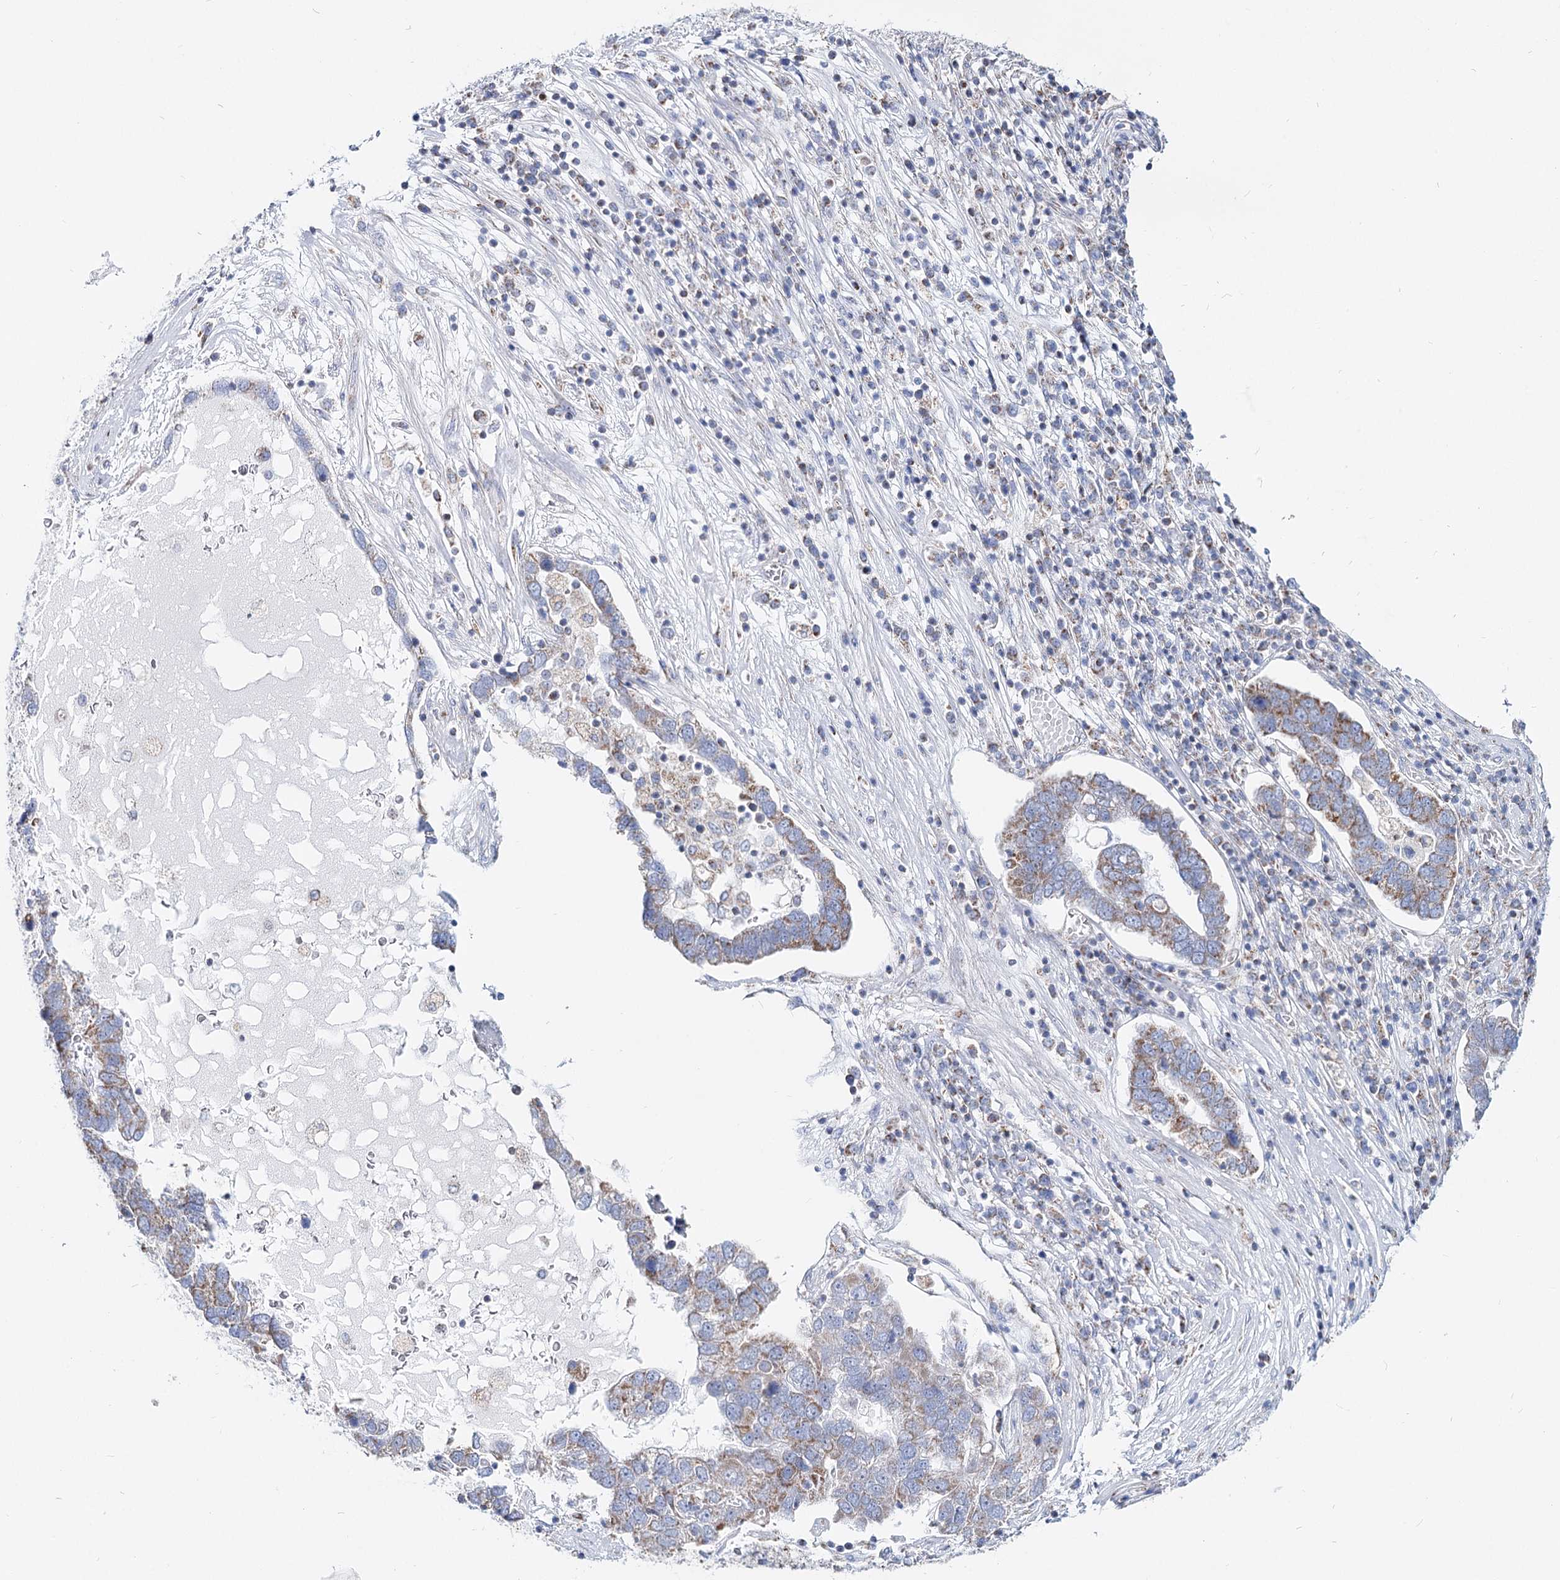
{"staining": {"intensity": "moderate", "quantity": "25%-75%", "location": "cytoplasmic/membranous"}, "tissue": "pancreatic cancer", "cell_type": "Tumor cells", "image_type": "cancer", "snomed": [{"axis": "morphology", "description": "Adenocarcinoma, NOS"}, {"axis": "topography", "description": "Pancreas"}], "caption": "Immunohistochemical staining of pancreatic cancer (adenocarcinoma) demonstrates moderate cytoplasmic/membranous protein expression in approximately 25%-75% of tumor cells. (IHC, brightfield microscopy, high magnification).", "gene": "MCCC2", "patient": {"sex": "female", "age": 61}}